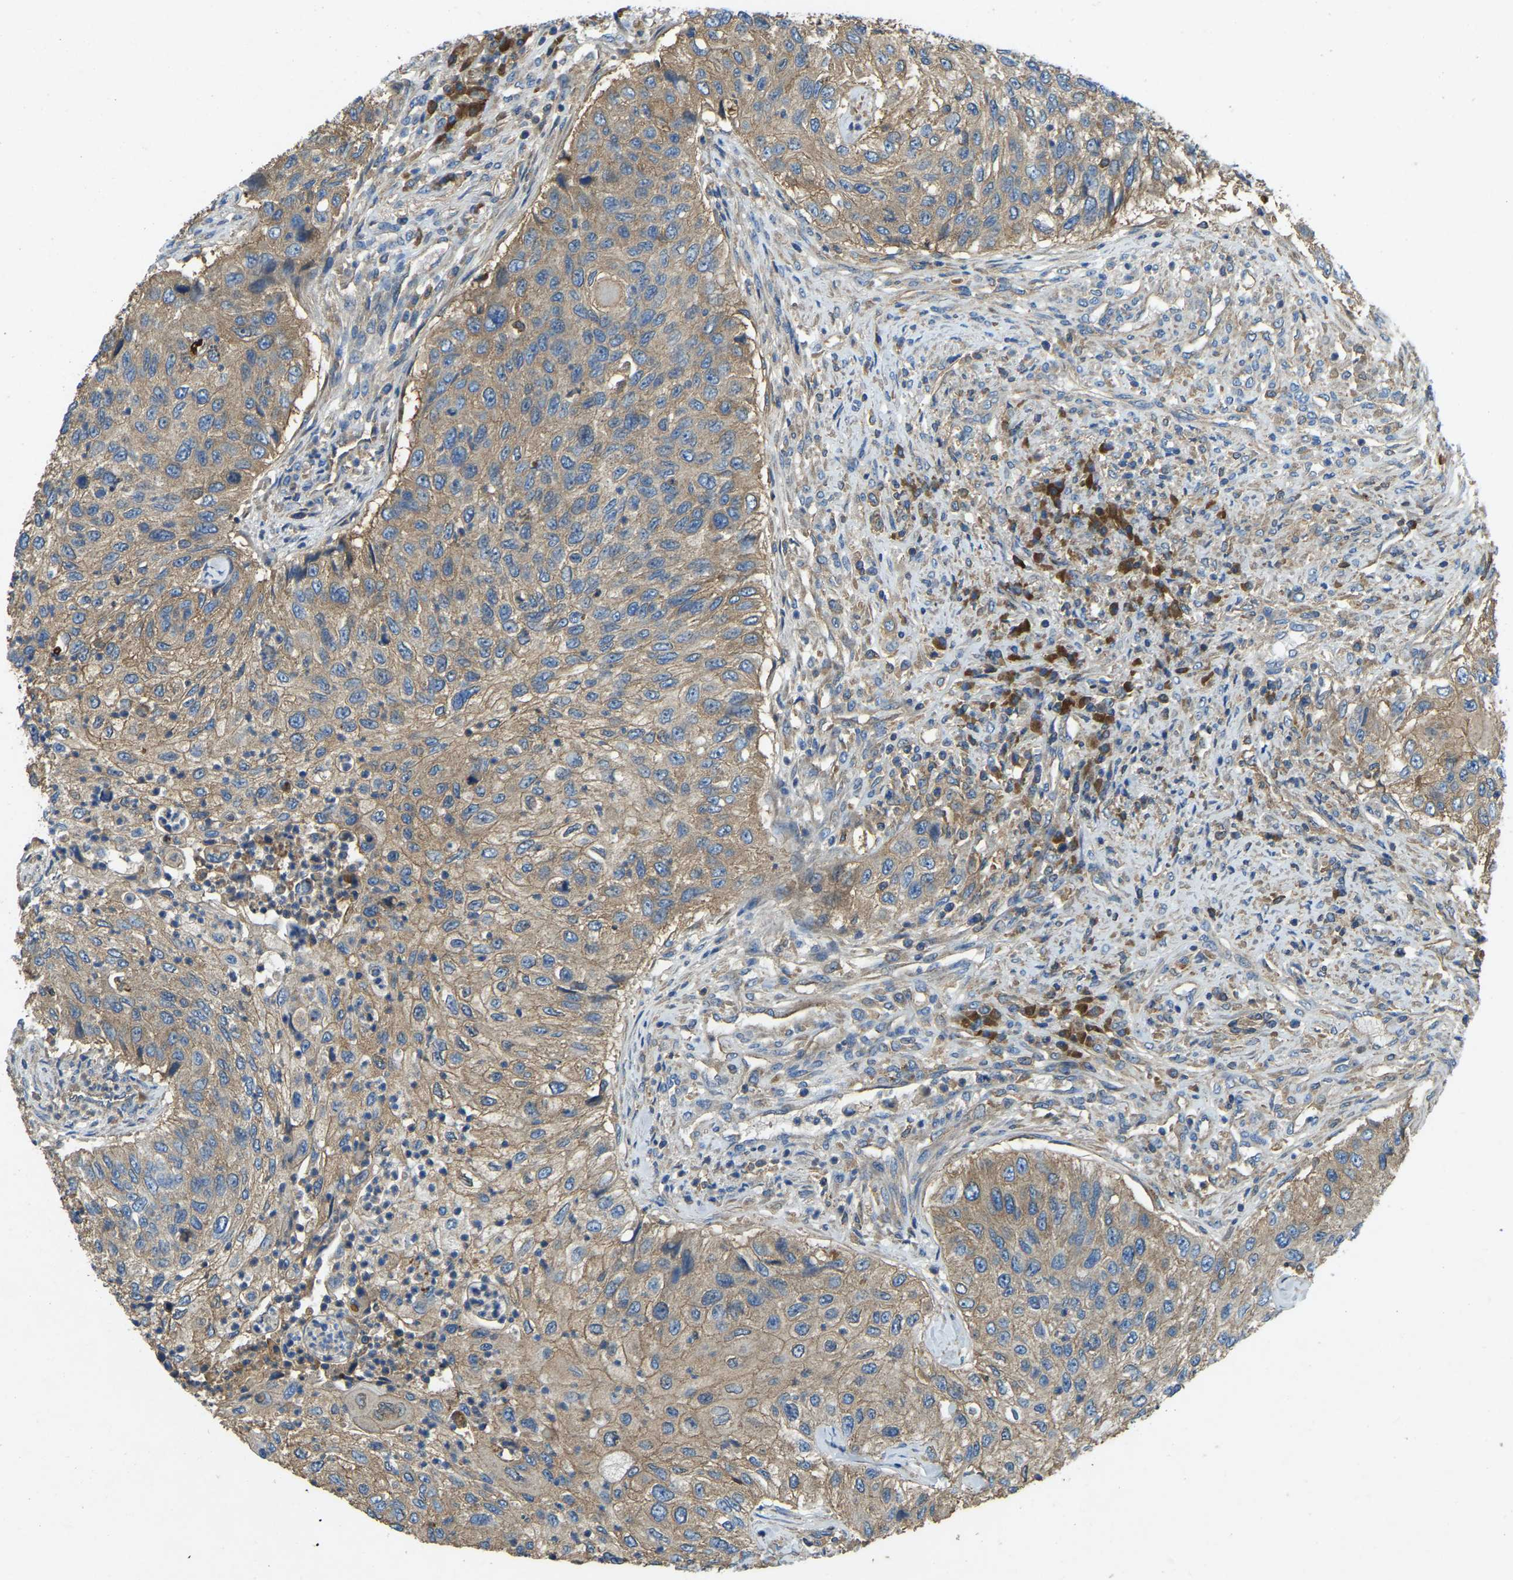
{"staining": {"intensity": "moderate", "quantity": ">75%", "location": "cytoplasmic/membranous"}, "tissue": "urothelial cancer", "cell_type": "Tumor cells", "image_type": "cancer", "snomed": [{"axis": "morphology", "description": "Urothelial carcinoma, High grade"}, {"axis": "topography", "description": "Urinary bladder"}], "caption": "Protein staining exhibits moderate cytoplasmic/membranous expression in approximately >75% of tumor cells in urothelial carcinoma (high-grade).", "gene": "ATP8B1", "patient": {"sex": "female", "age": 60}}